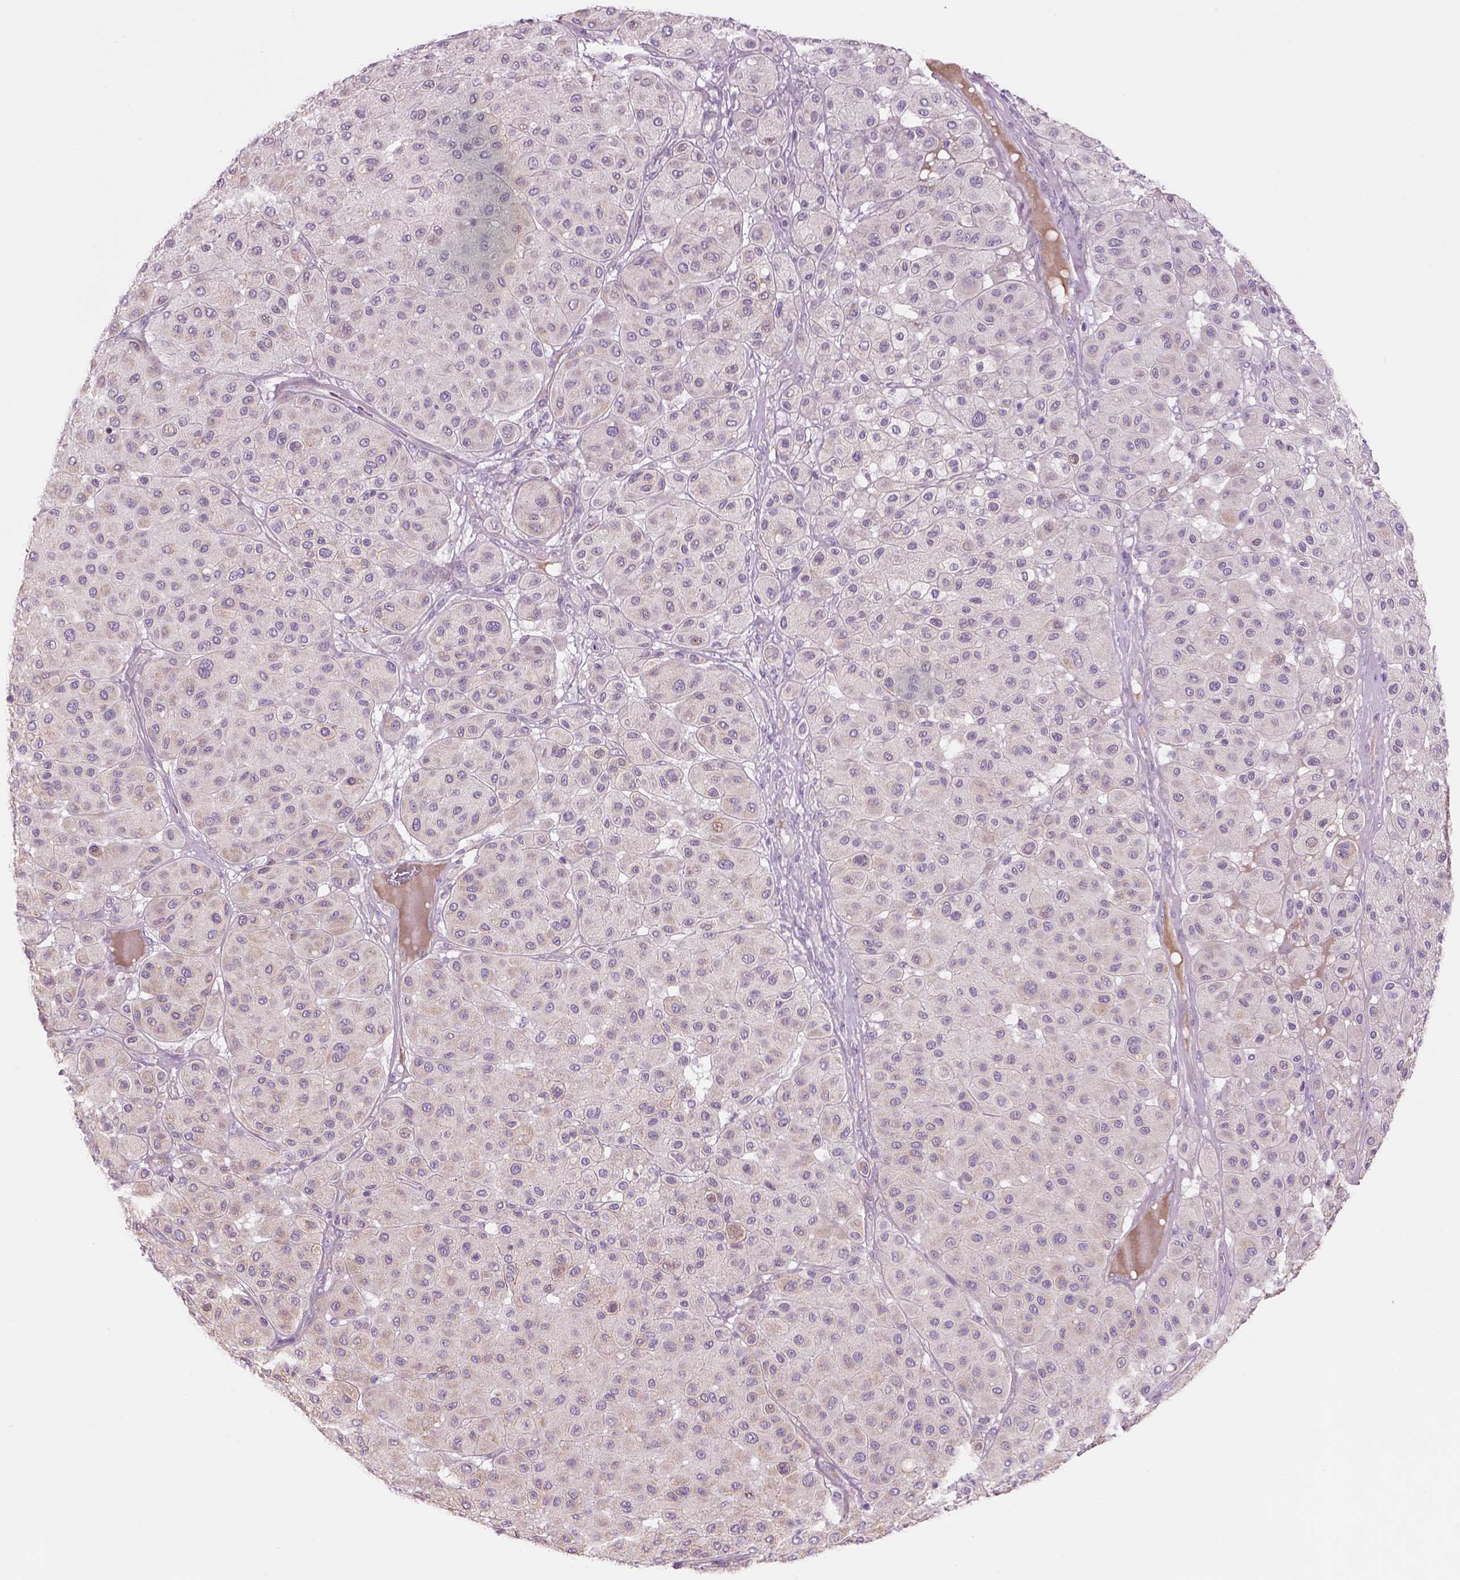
{"staining": {"intensity": "weak", "quantity": "<25%", "location": "cytoplasmic/membranous"}, "tissue": "melanoma", "cell_type": "Tumor cells", "image_type": "cancer", "snomed": [{"axis": "morphology", "description": "Malignant melanoma, Metastatic site"}, {"axis": "topography", "description": "Smooth muscle"}], "caption": "DAB immunohistochemical staining of melanoma shows no significant positivity in tumor cells.", "gene": "IFT52", "patient": {"sex": "male", "age": 41}}